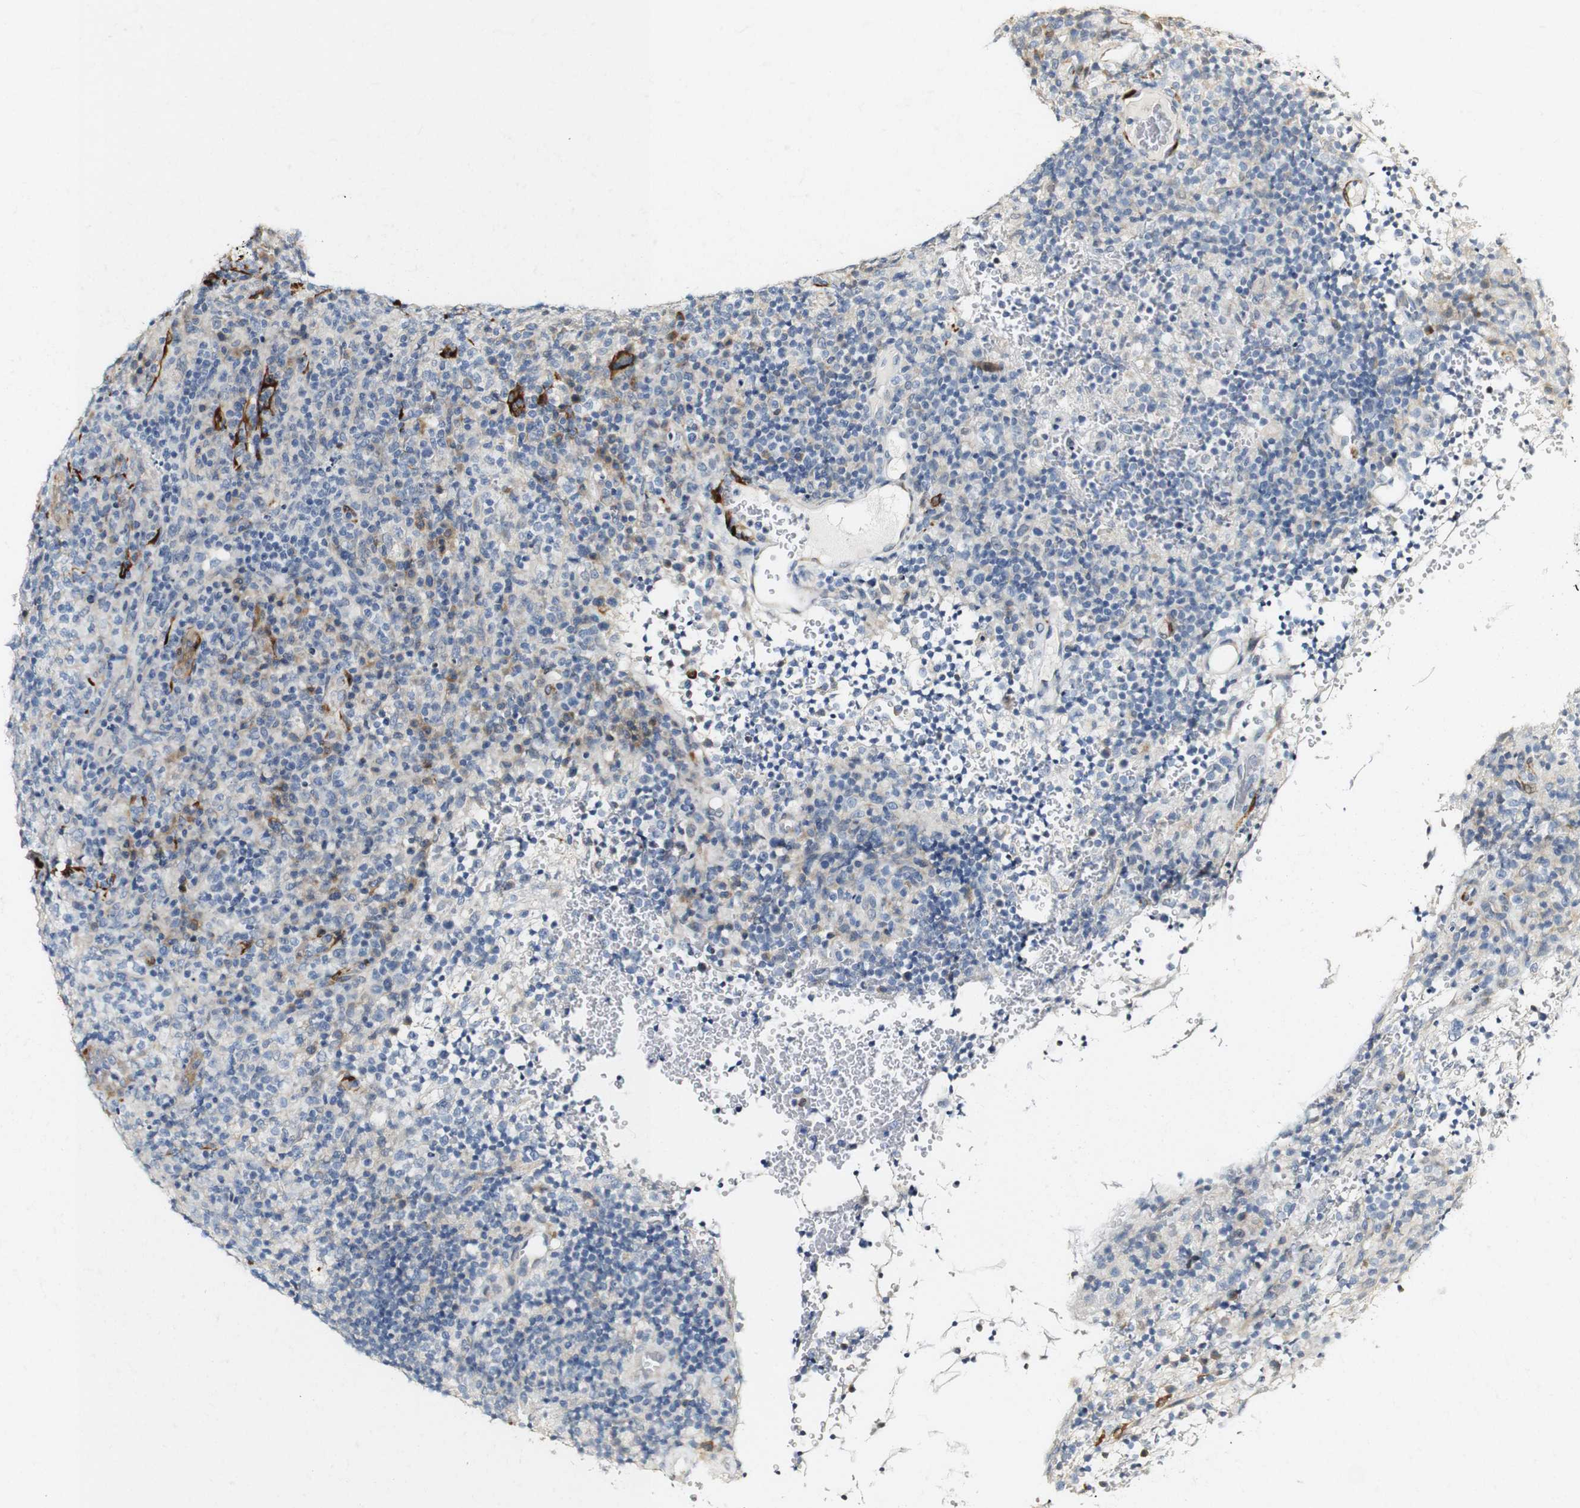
{"staining": {"intensity": "moderate", "quantity": "<25%", "location": "cytoplasmic/membranous"}, "tissue": "lymphoma", "cell_type": "Tumor cells", "image_type": "cancer", "snomed": [{"axis": "morphology", "description": "Malignant lymphoma, non-Hodgkin's type, High grade"}, {"axis": "topography", "description": "Lymph node"}], "caption": "A brown stain shows moderate cytoplasmic/membranous expression of a protein in human high-grade malignant lymphoma, non-Hodgkin's type tumor cells.", "gene": "FMO3", "patient": {"sex": "female", "age": 76}}